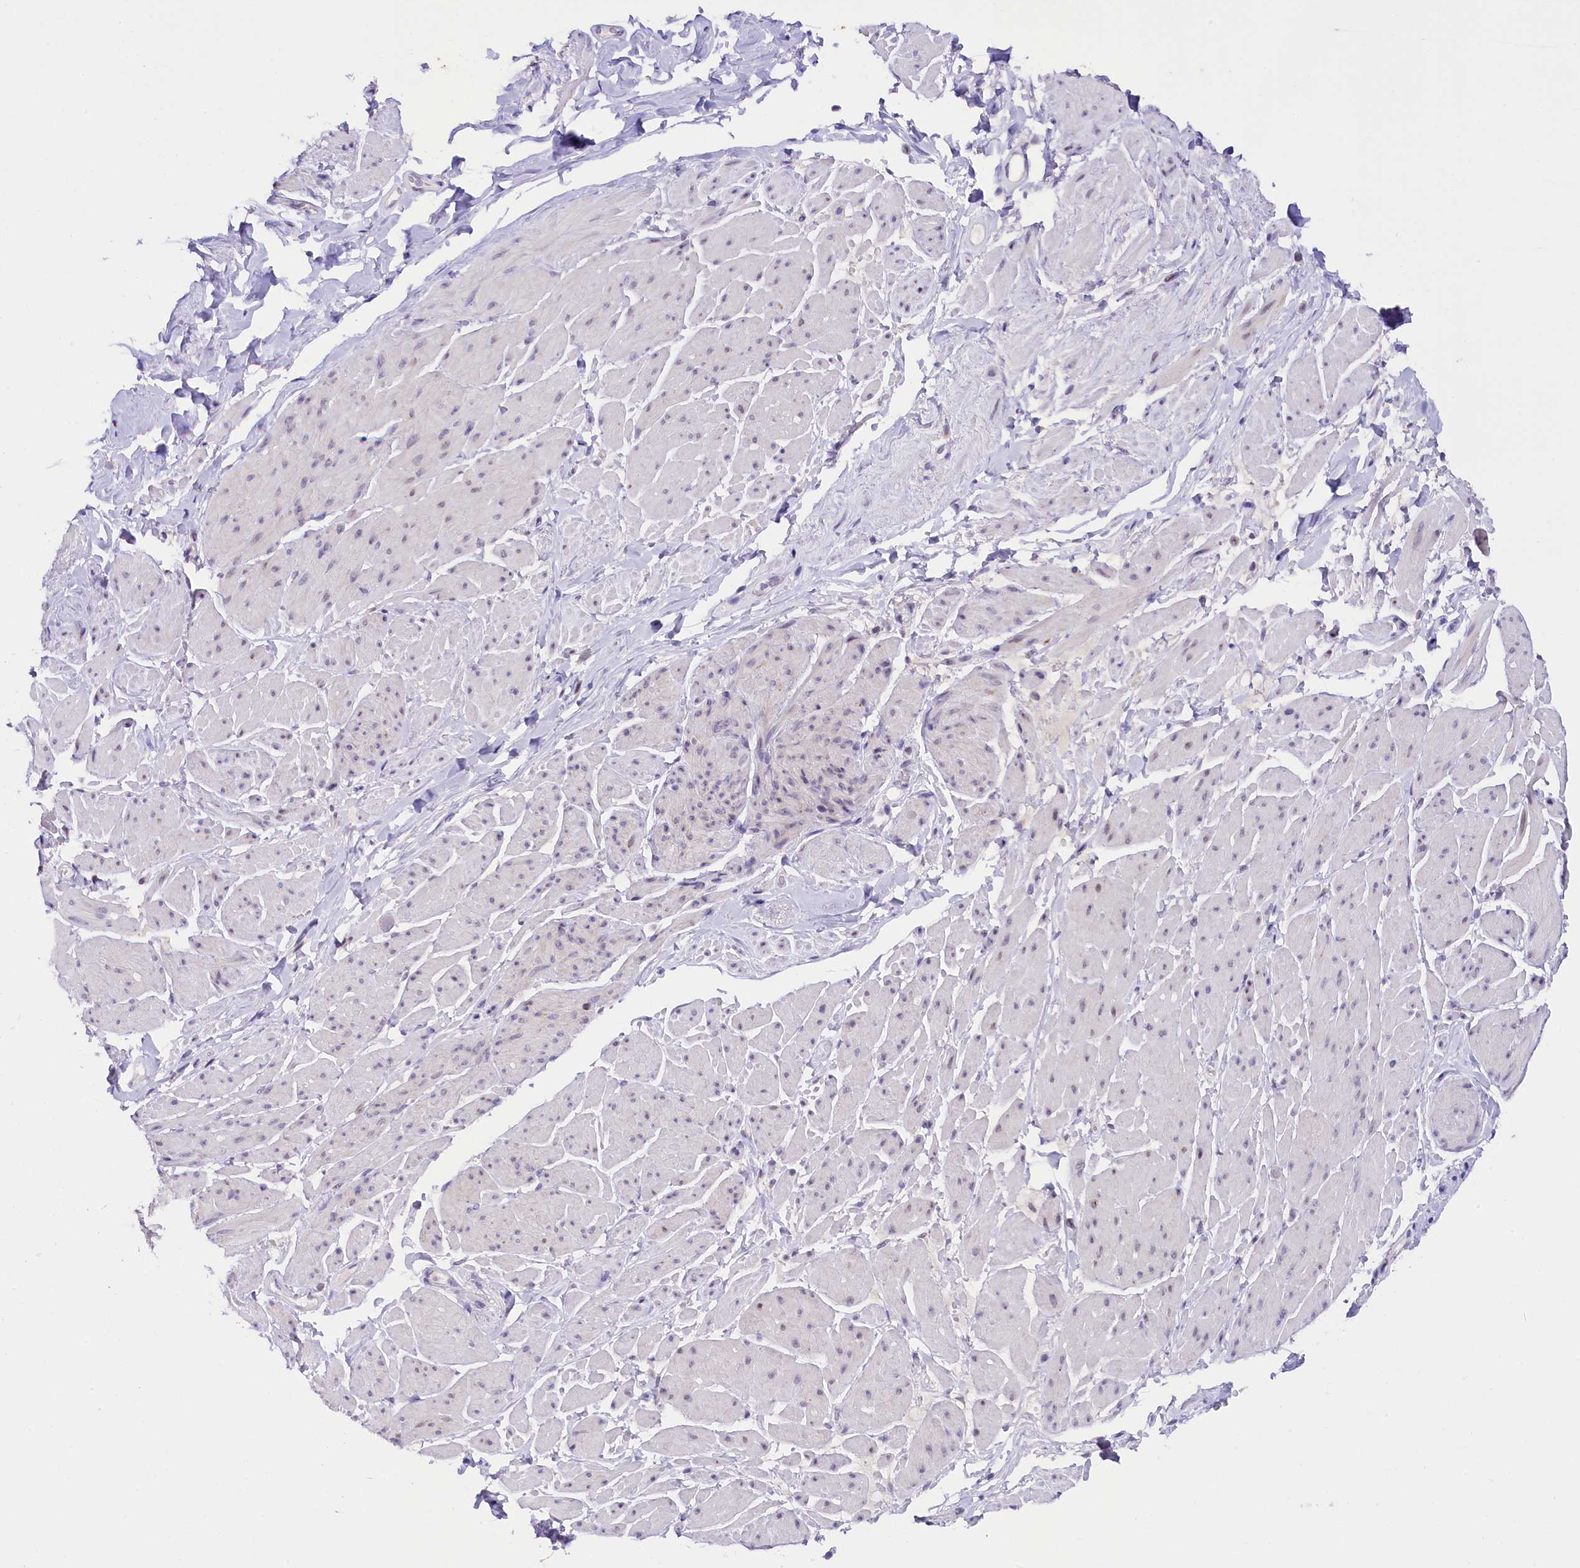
{"staining": {"intensity": "negative", "quantity": "none", "location": "none"}, "tissue": "smooth muscle", "cell_type": "Smooth muscle cells", "image_type": "normal", "snomed": [{"axis": "morphology", "description": "Normal tissue, NOS"}, {"axis": "topography", "description": "Smooth muscle"}, {"axis": "topography", "description": "Peripheral nerve tissue"}], "caption": "An image of human smooth muscle is negative for staining in smooth muscle cells. (IHC, brightfield microscopy, high magnification).", "gene": "OSGEP", "patient": {"sex": "male", "age": 69}}